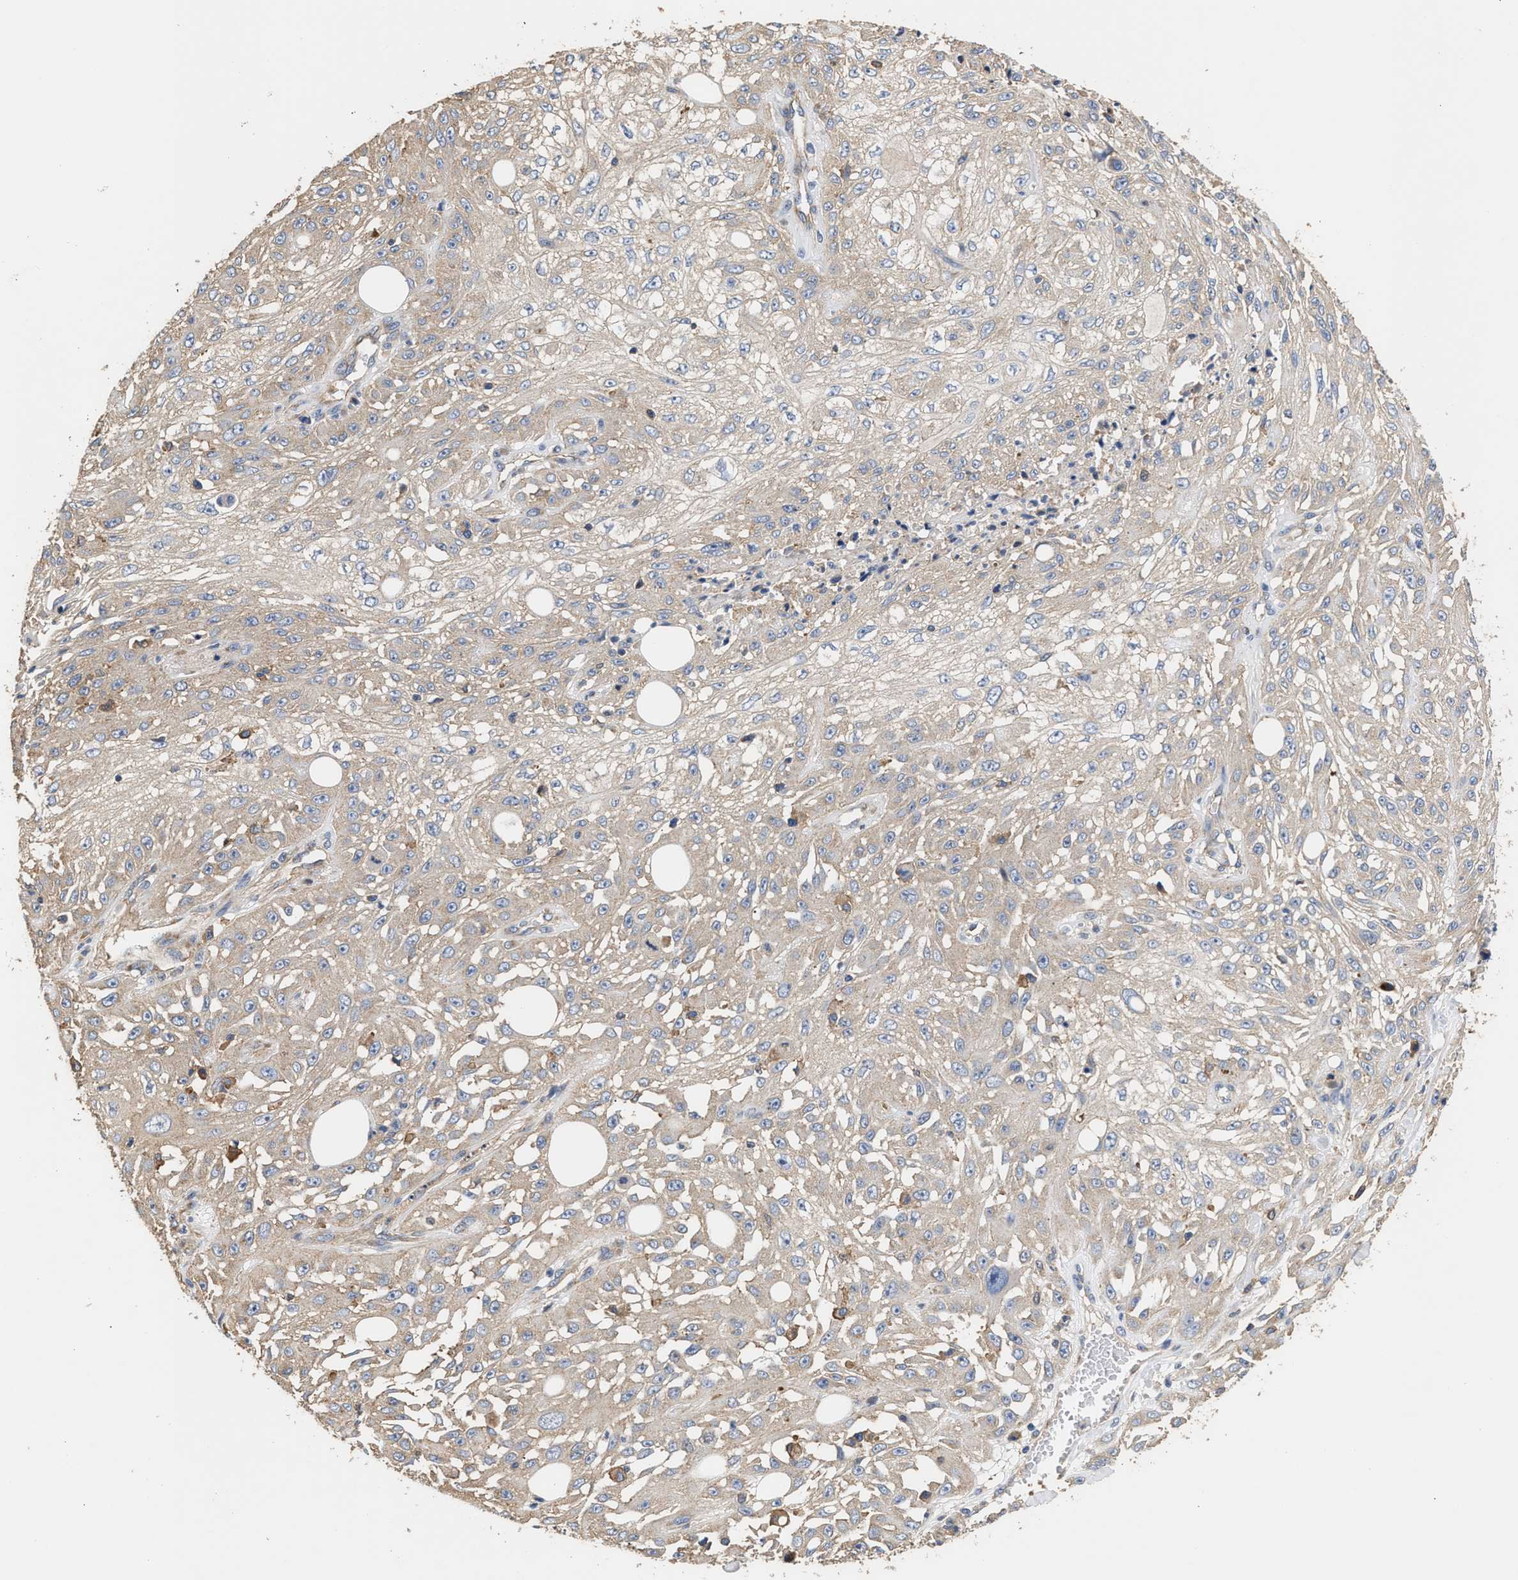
{"staining": {"intensity": "negative", "quantity": "none", "location": "none"}, "tissue": "skin cancer", "cell_type": "Tumor cells", "image_type": "cancer", "snomed": [{"axis": "morphology", "description": "Squamous cell carcinoma, NOS"}, {"axis": "morphology", "description": "Squamous cell carcinoma, metastatic, NOS"}, {"axis": "topography", "description": "Skin"}, {"axis": "topography", "description": "Lymph node"}], "caption": "Immunohistochemistry (IHC) image of skin squamous cell carcinoma stained for a protein (brown), which exhibits no staining in tumor cells.", "gene": "KLB", "patient": {"sex": "male", "age": 75}}